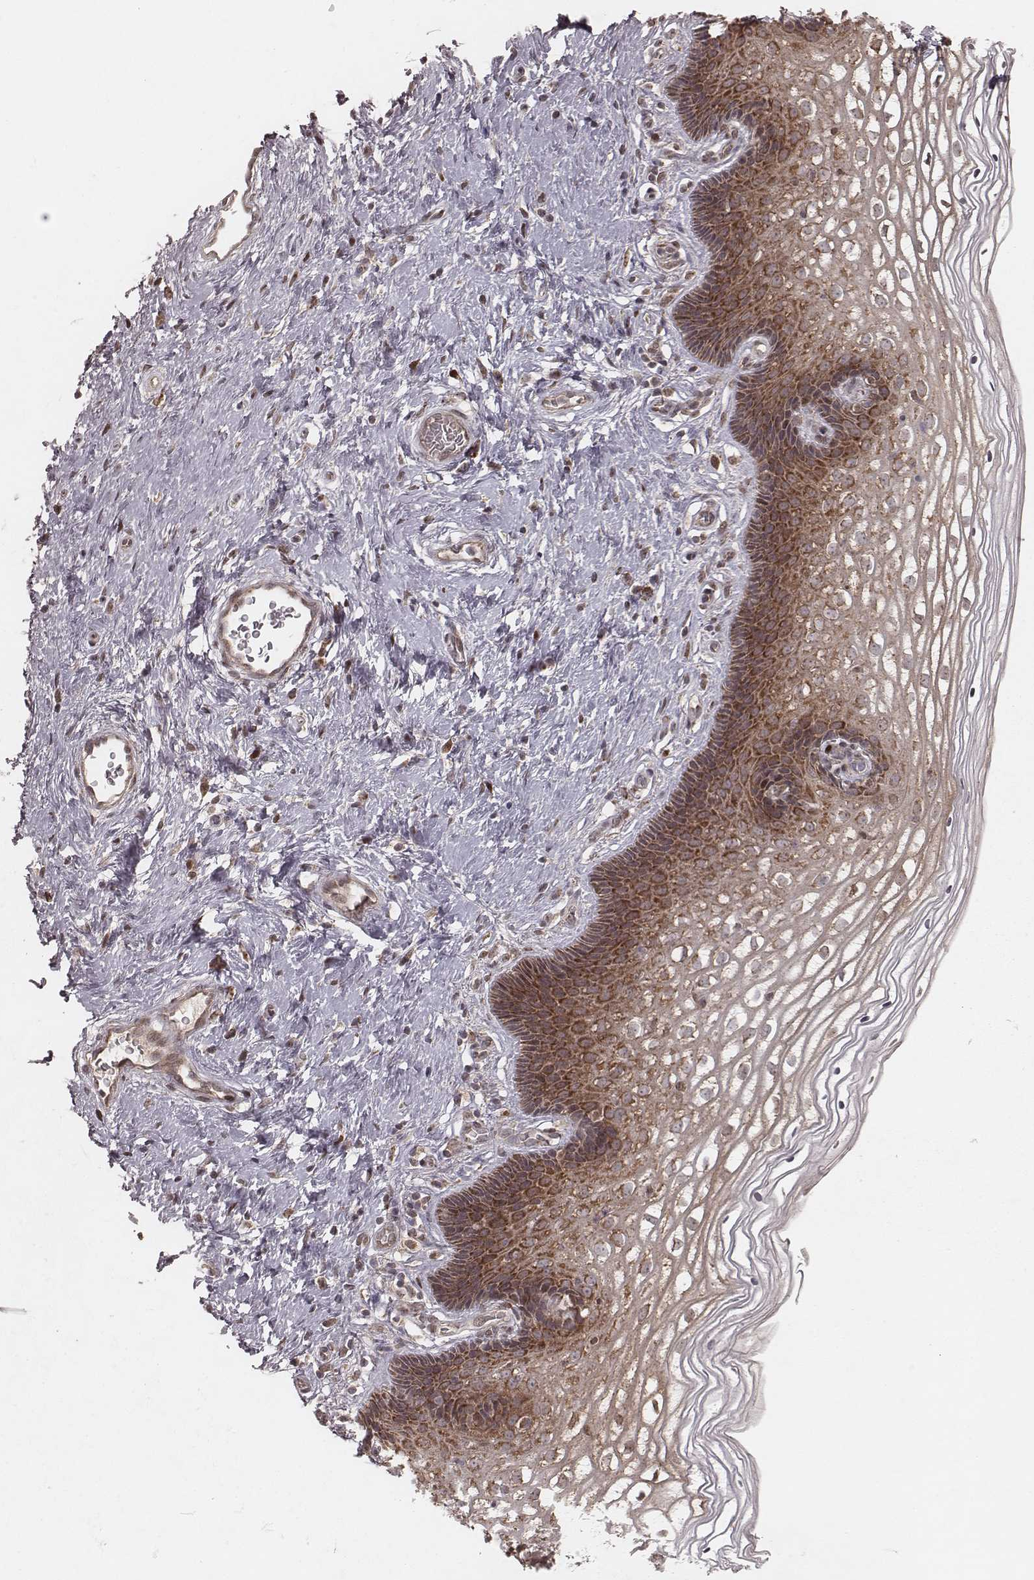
{"staining": {"intensity": "moderate", "quantity": ">75%", "location": "cytoplasmic/membranous"}, "tissue": "cervix", "cell_type": "Glandular cells", "image_type": "normal", "snomed": [{"axis": "morphology", "description": "Normal tissue, NOS"}, {"axis": "topography", "description": "Cervix"}], "caption": "IHC staining of benign cervix, which shows medium levels of moderate cytoplasmic/membranous staining in approximately >75% of glandular cells indicating moderate cytoplasmic/membranous protein staining. The staining was performed using DAB (3,3'-diaminobenzidine) (brown) for protein detection and nuclei were counterstained in hematoxylin (blue).", "gene": "NDUFA7", "patient": {"sex": "female", "age": 34}}